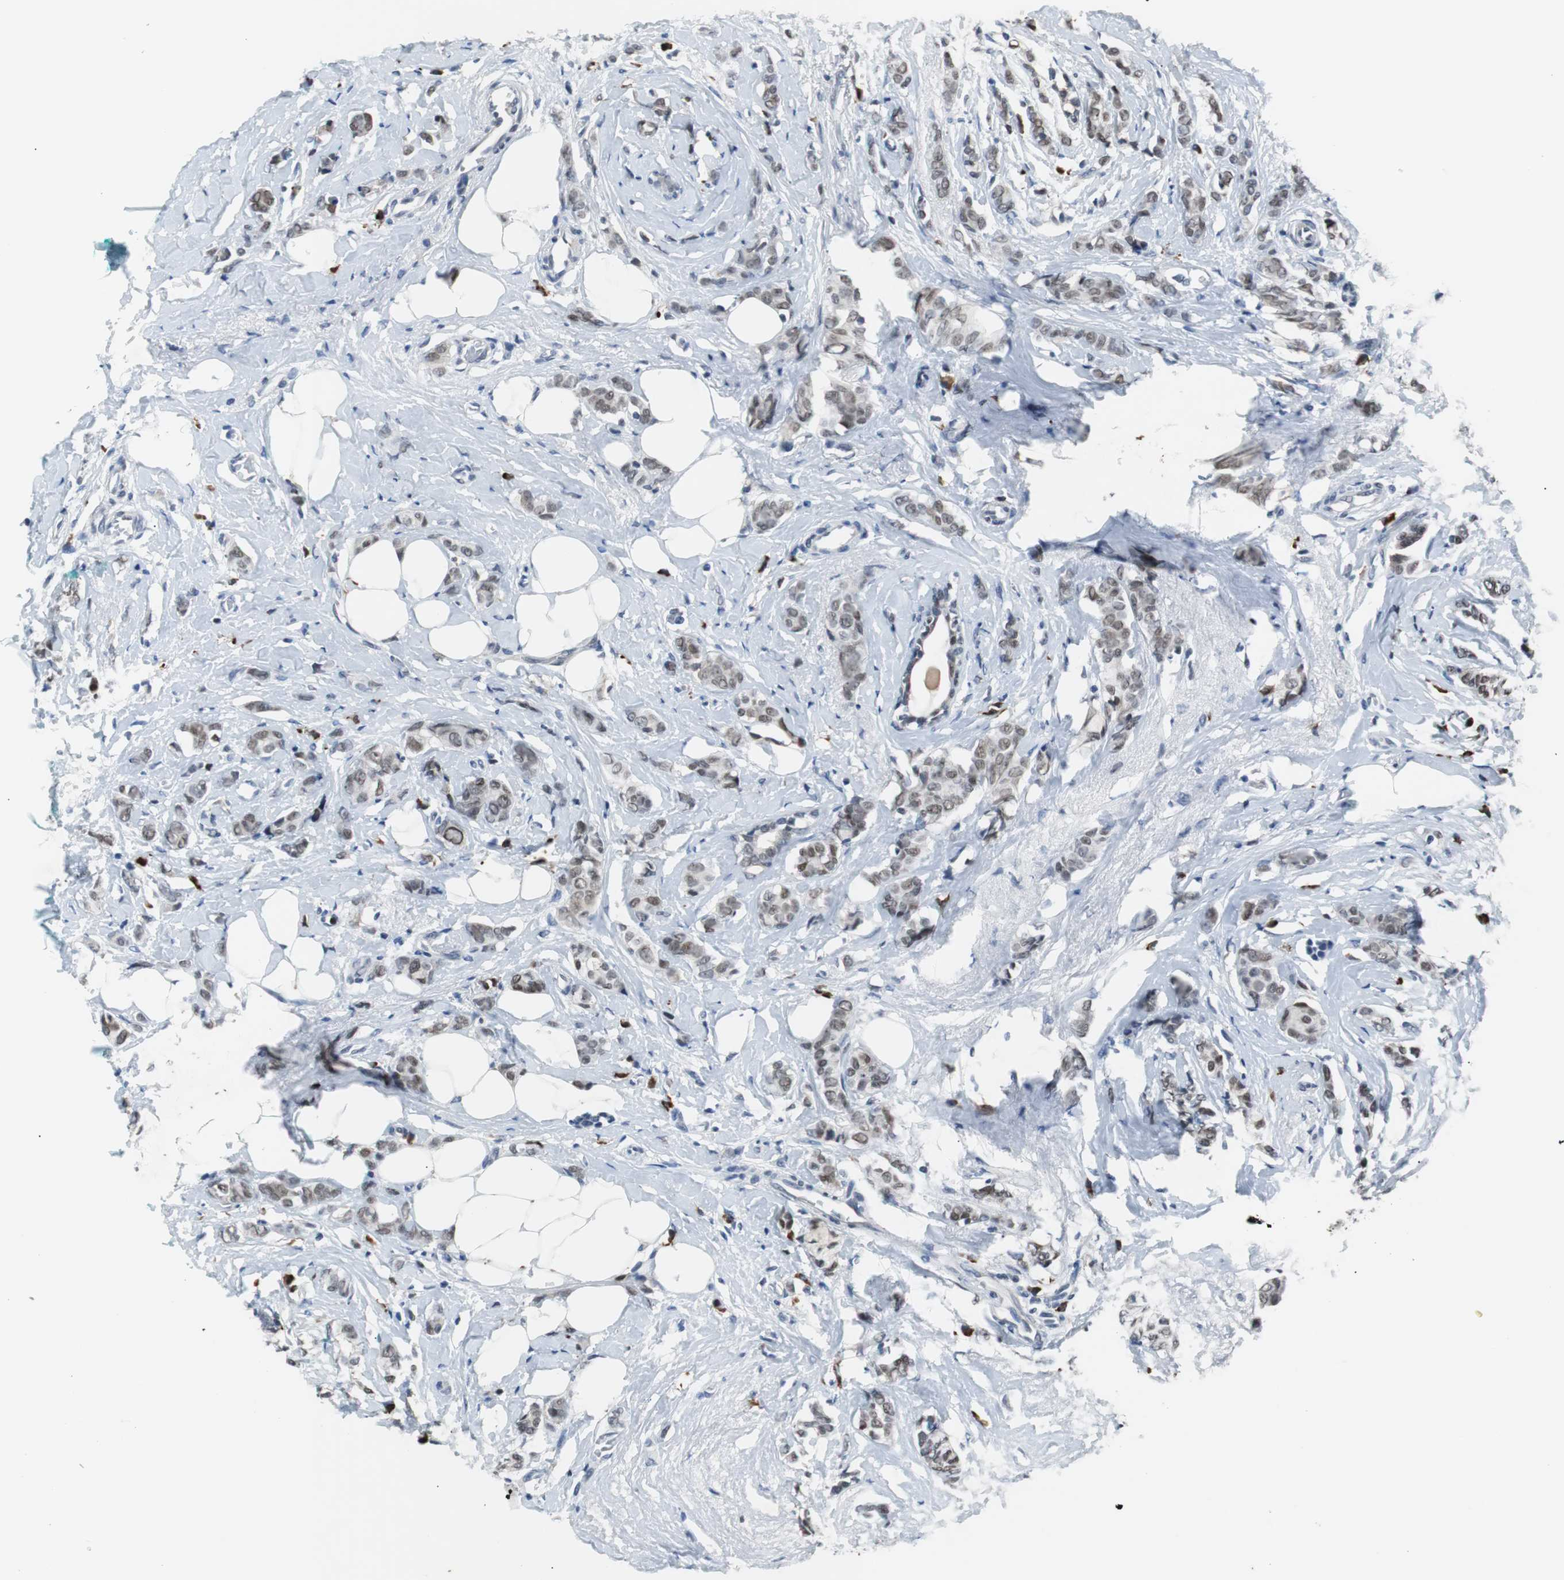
{"staining": {"intensity": "weak", "quantity": "25%-75%", "location": "nuclear"}, "tissue": "breast cancer", "cell_type": "Tumor cells", "image_type": "cancer", "snomed": [{"axis": "morphology", "description": "Lobular carcinoma"}, {"axis": "topography", "description": "Breast"}], "caption": "Brown immunohistochemical staining in human breast lobular carcinoma demonstrates weak nuclear staining in about 25%-75% of tumor cells. Immunohistochemistry stains the protein of interest in brown and the nuclei are stained blue.", "gene": "USP28", "patient": {"sex": "female", "age": 60}}